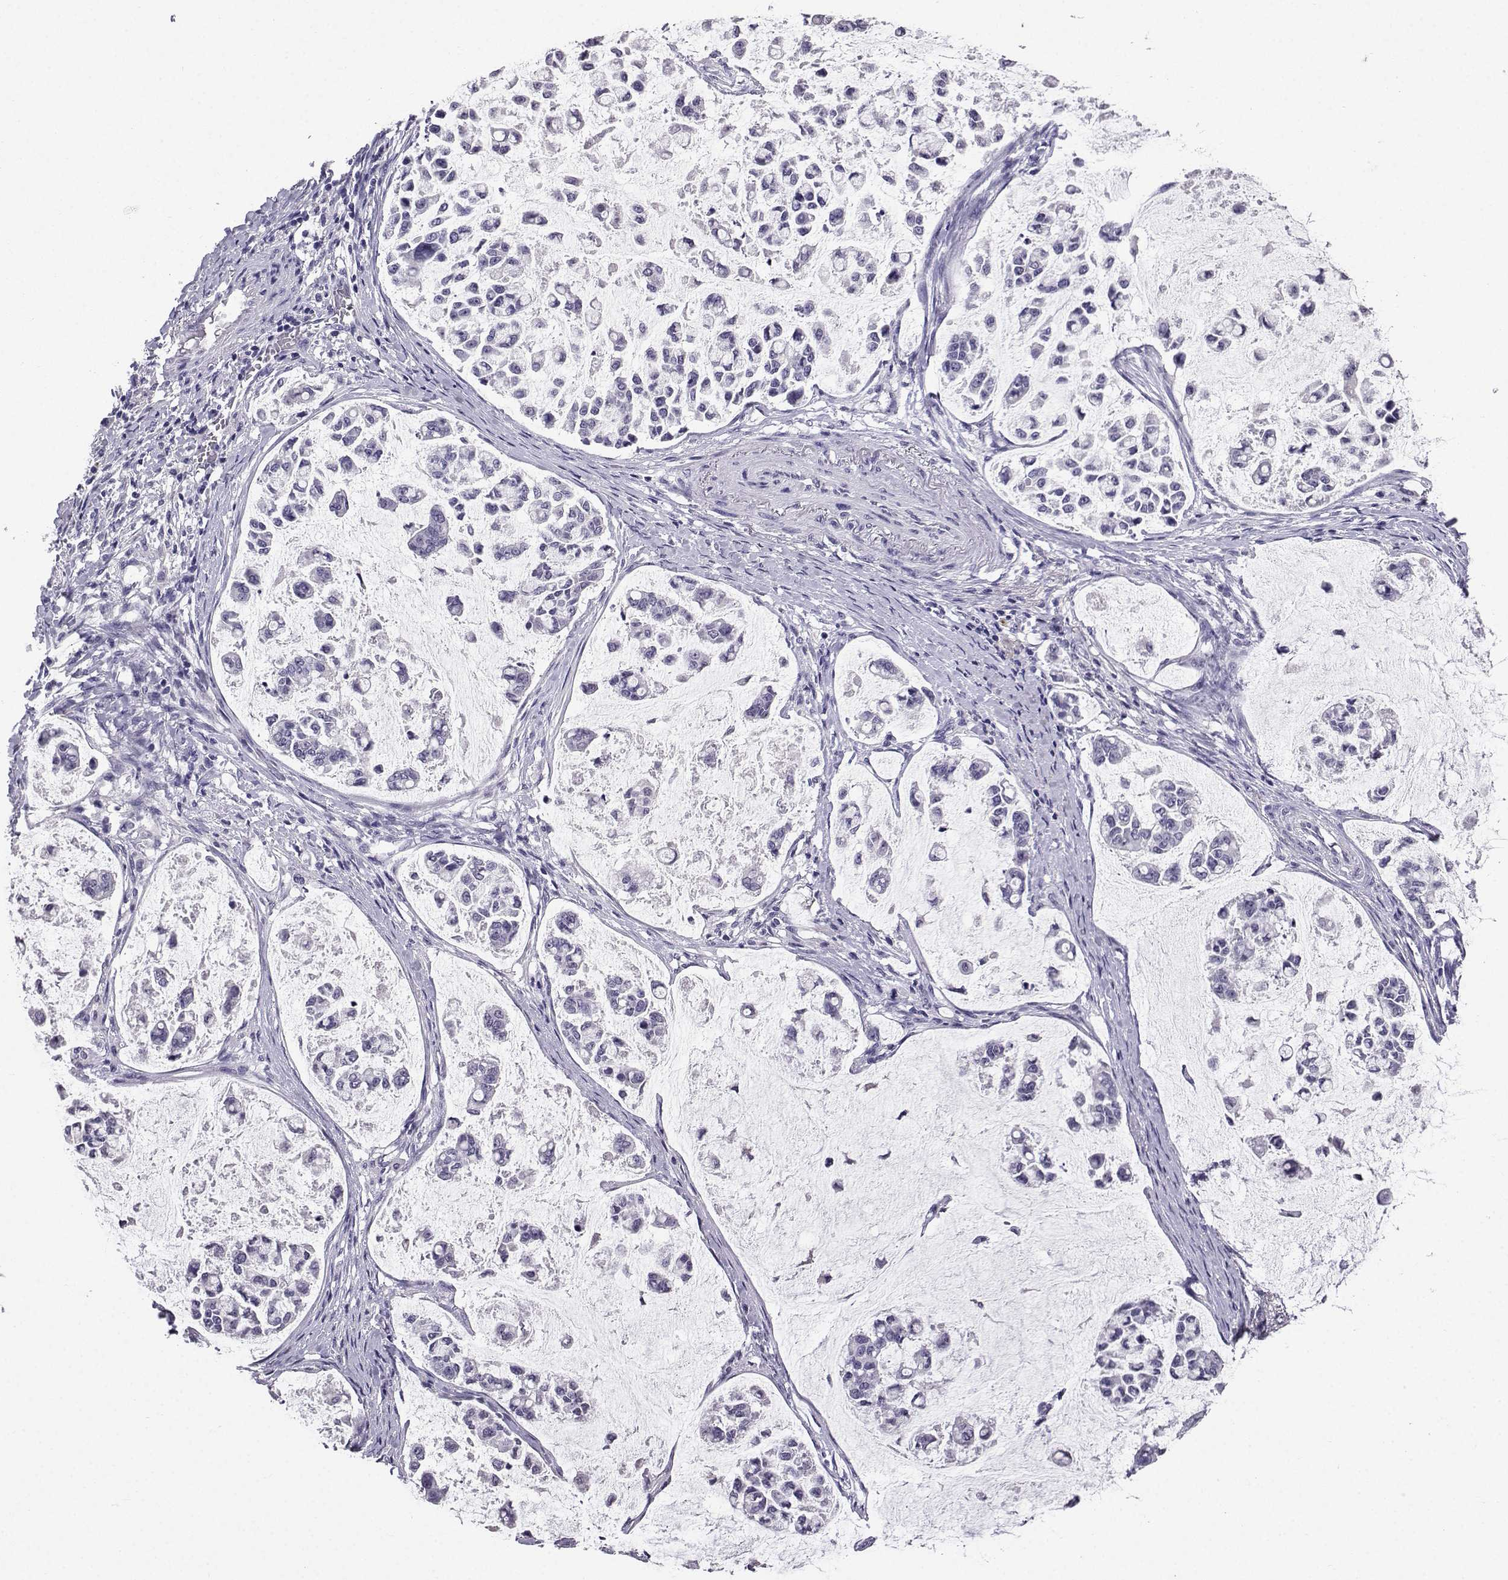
{"staining": {"intensity": "negative", "quantity": "none", "location": "none"}, "tissue": "stomach cancer", "cell_type": "Tumor cells", "image_type": "cancer", "snomed": [{"axis": "morphology", "description": "Adenocarcinoma, NOS"}, {"axis": "topography", "description": "Stomach"}], "caption": "IHC photomicrograph of neoplastic tissue: stomach cancer stained with DAB (3,3'-diaminobenzidine) displays no significant protein staining in tumor cells. (Stains: DAB immunohistochemistry (IHC) with hematoxylin counter stain, Microscopy: brightfield microscopy at high magnification).", "gene": "SPAG11B", "patient": {"sex": "male", "age": 82}}